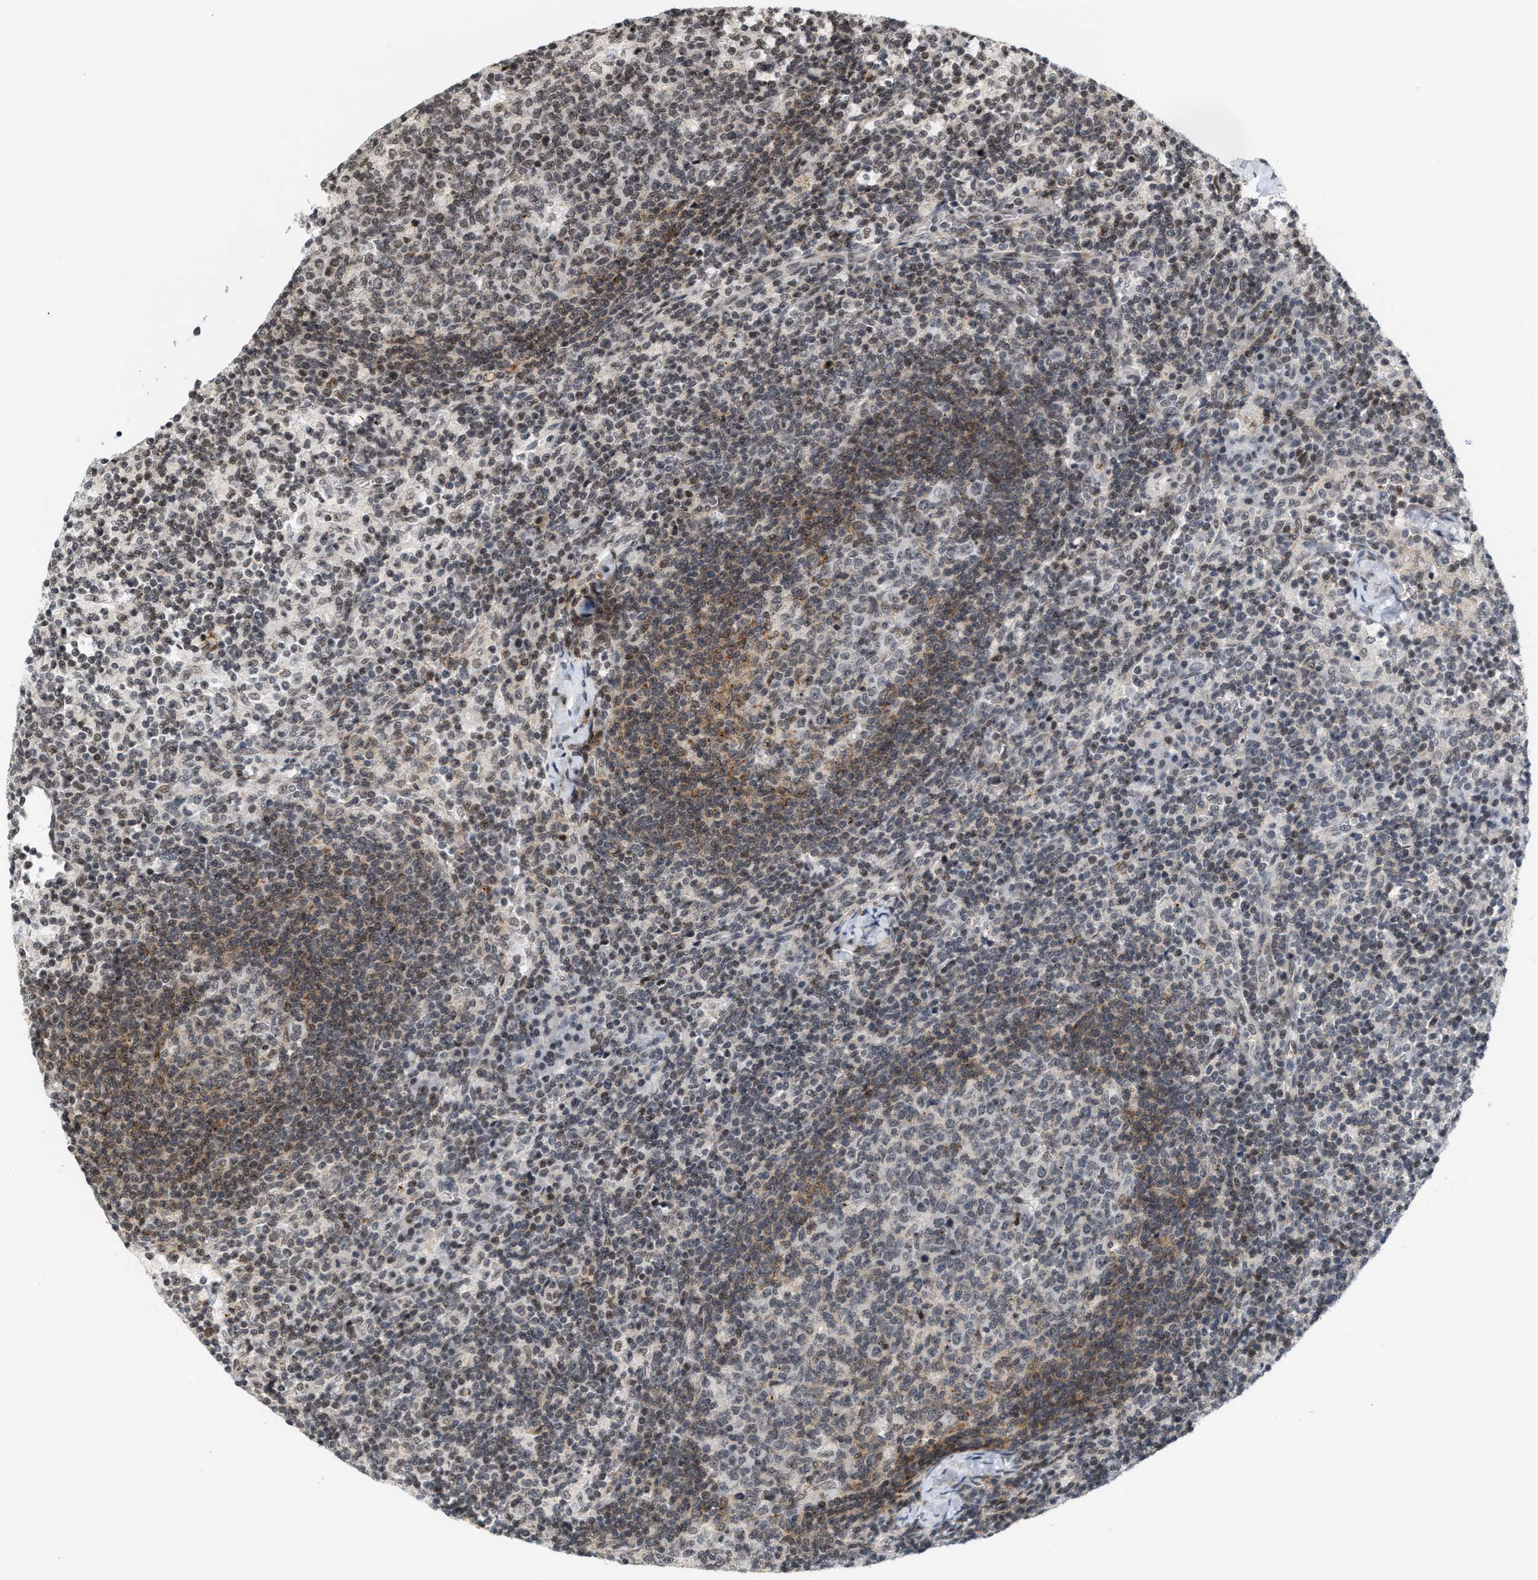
{"staining": {"intensity": "weak", "quantity": ">75%", "location": "nuclear"}, "tissue": "lymph node", "cell_type": "Germinal center cells", "image_type": "normal", "snomed": [{"axis": "morphology", "description": "Normal tissue, NOS"}, {"axis": "morphology", "description": "Inflammation, NOS"}, {"axis": "topography", "description": "Lymph node"}], "caption": "Immunohistochemical staining of normal human lymph node displays >75% levels of weak nuclear protein expression in about >75% of germinal center cells. (Stains: DAB (3,3'-diaminobenzidine) in brown, nuclei in blue, Microscopy: brightfield microscopy at high magnification).", "gene": "ANKRD6", "patient": {"sex": "male", "age": 55}}